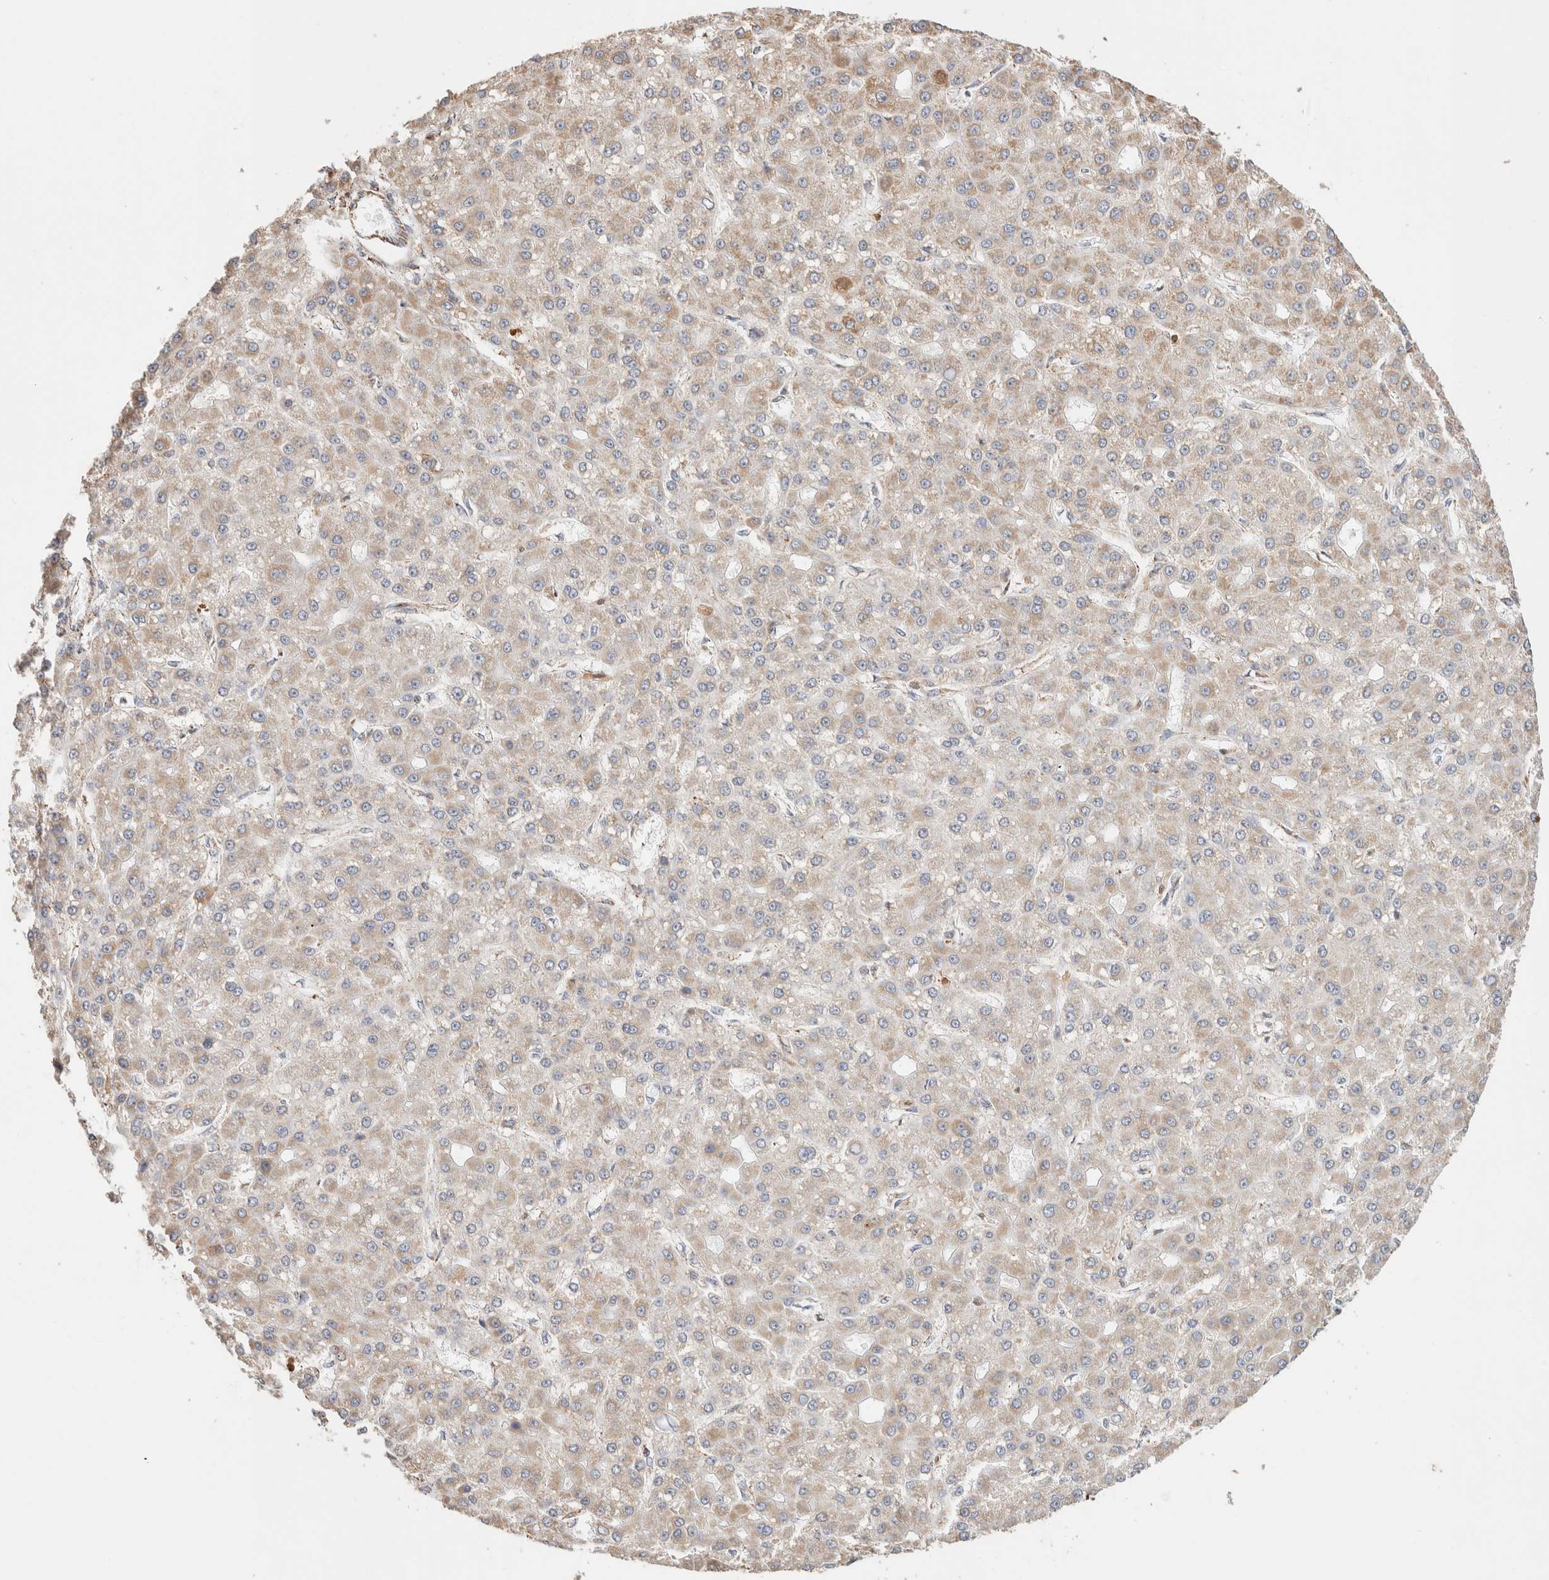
{"staining": {"intensity": "weak", "quantity": "<25%", "location": "cytoplasmic/membranous"}, "tissue": "liver cancer", "cell_type": "Tumor cells", "image_type": "cancer", "snomed": [{"axis": "morphology", "description": "Carcinoma, Hepatocellular, NOS"}, {"axis": "topography", "description": "Liver"}], "caption": "Tumor cells show no significant protein staining in hepatocellular carcinoma (liver). (DAB (3,3'-diaminobenzidine) immunohistochemistry, high magnification).", "gene": "C1QBP", "patient": {"sex": "male", "age": 67}}